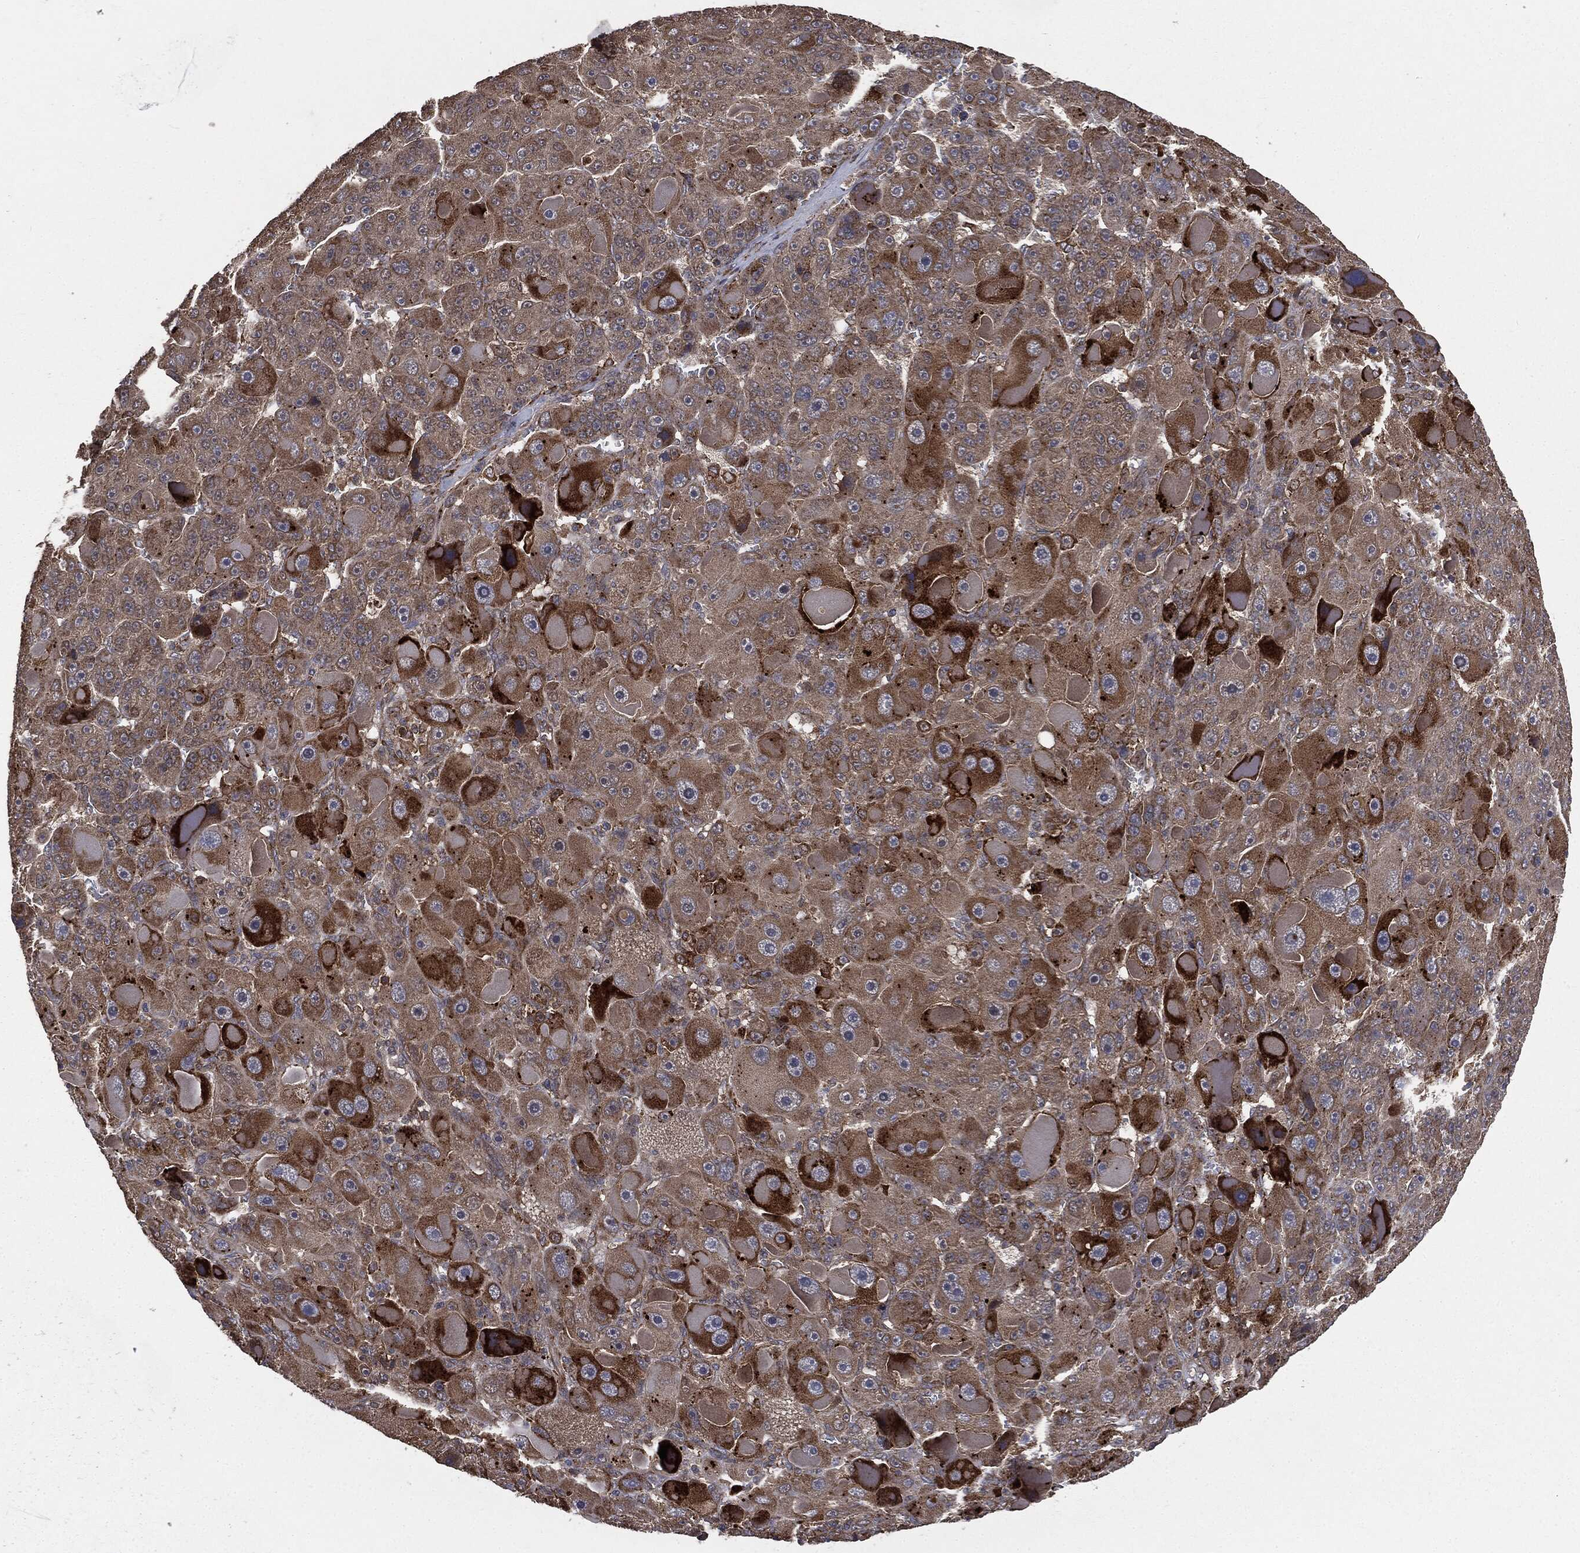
{"staining": {"intensity": "strong", "quantity": "25%-75%", "location": "cytoplasmic/membranous"}, "tissue": "liver cancer", "cell_type": "Tumor cells", "image_type": "cancer", "snomed": [{"axis": "morphology", "description": "Carcinoma, Hepatocellular, NOS"}, {"axis": "topography", "description": "Liver"}], "caption": "The image exhibits immunohistochemical staining of hepatocellular carcinoma (liver). There is strong cytoplasmic/membranous positivity is seen in approximately 25%-75% of tumor cells.", "gene": "PLOD3", "patient": {"sex": "male", "age": 76}}